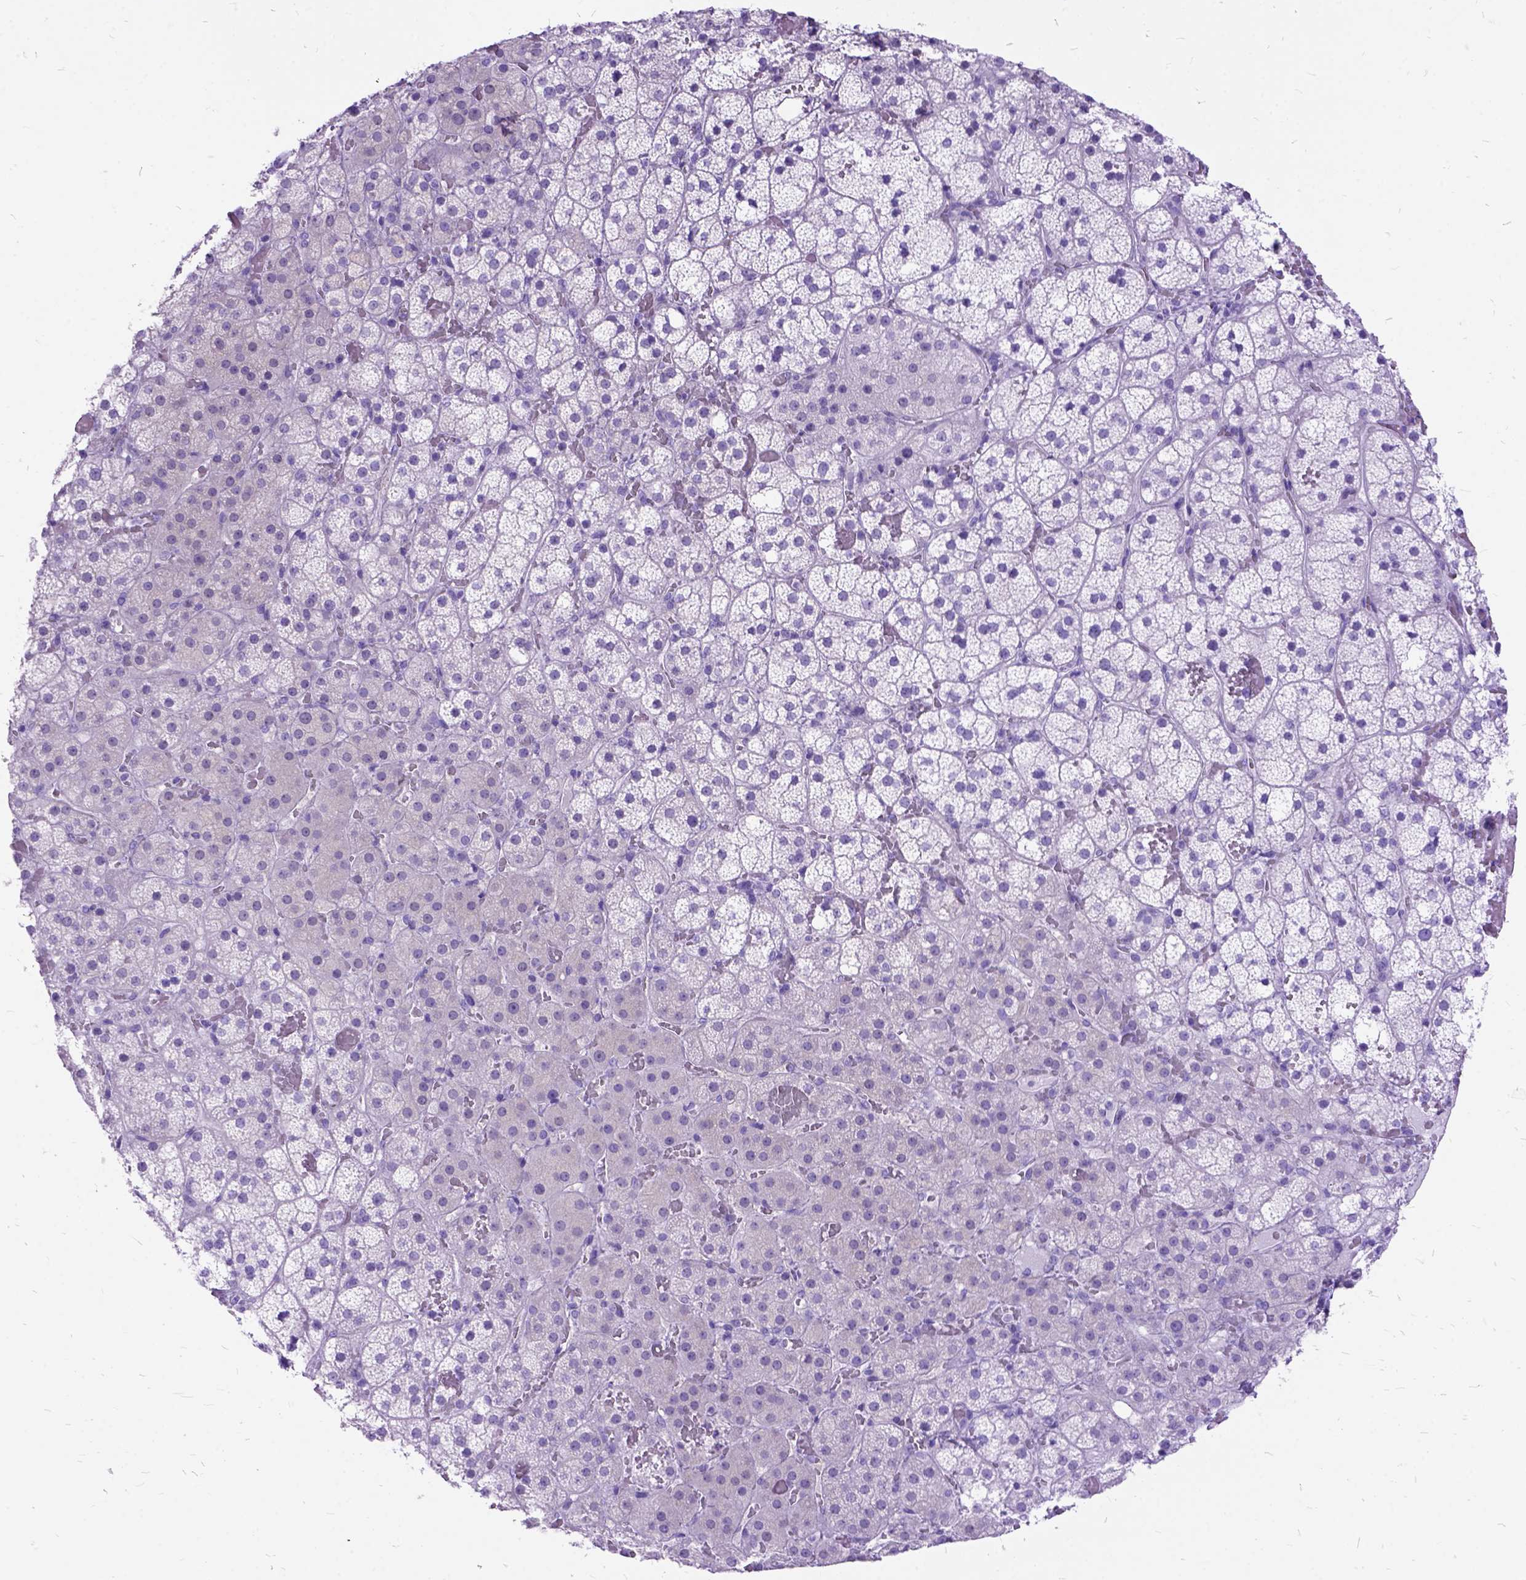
{"staining": {"intensity": "negative", "quantity": "none", "location": "none"}, "tissue": "adrenal gland", "cell_type": "Glandular cells", "image_type": "normal", "snomed": [{"axis": "morphology", "description": "Normal tissue, NOS"}, {"axis": "topography", "description": "Adrenal gland"}], "caption": "Photomicrograph shows no significant protein staining in glandular cells of unremarkable adrenal gland. (DAB (3,3'-diaminobenzidine) immunohistochemistry (IHC) visualized using brightfield microscopy, high magnification).", "gene": "ARL9", "patient": {"sex": "male", "age": 53}}